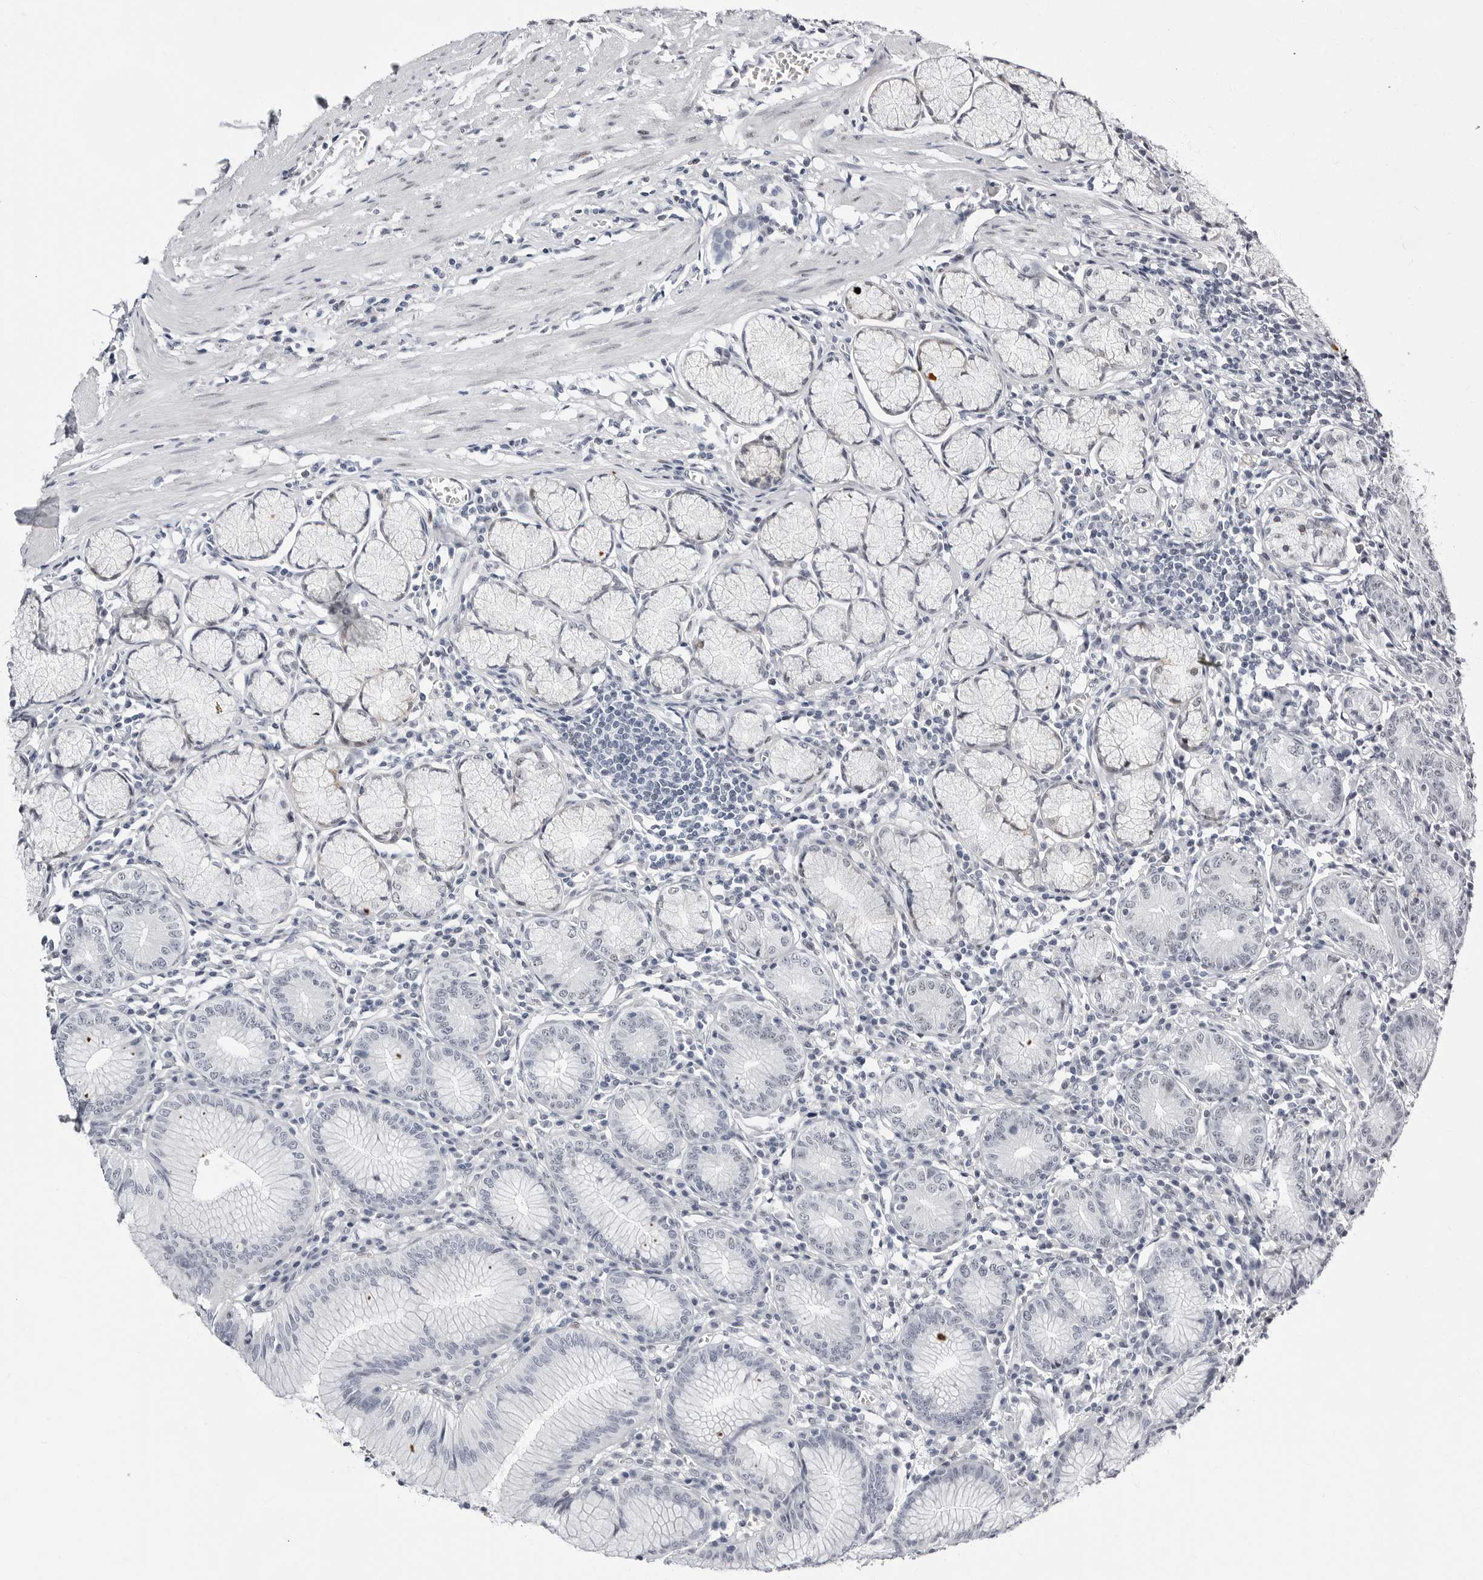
{"staining": {"intensity": "negative", "quantity": "none", "location": "none"}, "tissue": "stomach", "cell_type": "Glandular cells", "image_type": "normal", "snomed": [{"axis": "morphology", "description": "Normal tissue, NOS"}, {"axis": "topography", "description": "Stomach"}], "caption": "High power microscopy image of an immunohistochemistry (IHC) image of unremarkable stomach, revealing no significant staining in glandular cells. (DAB (3,3'-diaminobenzidine) IHC with hematoxylin counter stain).", "gene": "VEZF1", "patient": {"sex": "male", "age": 55}}